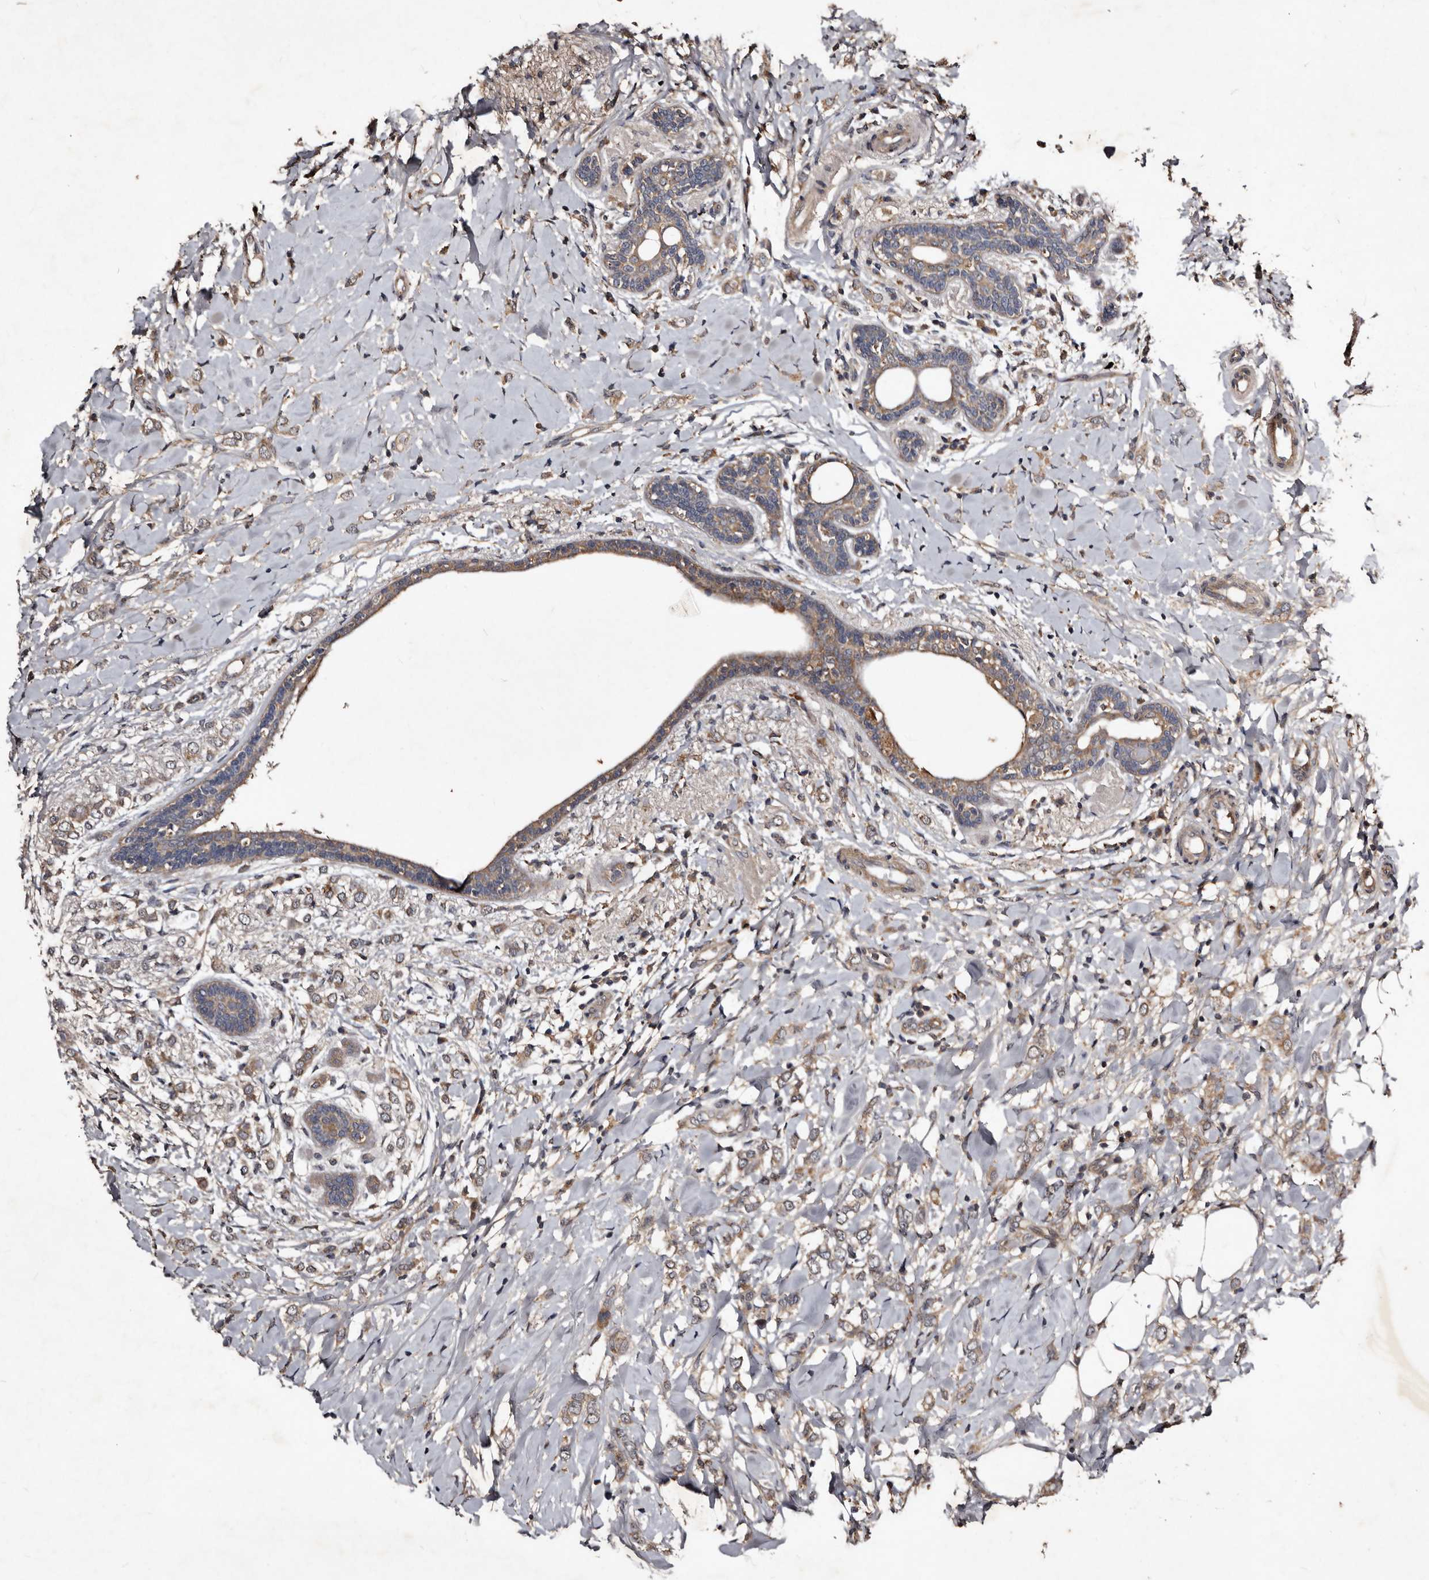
{"staining": {"intensity": "weak", "quantity": ">75%", "location": "cytoplasmic/membranous"}, "tissue": "breast cancer", "cell_type": "Tumor cells", "image_type": "cancer", "snomed": [{"axis": "morphology", "description": "Normal tissue, NOS"}, {"axis": "morphology", "description": "Lobular carcinoma"}, {"axis": "topography", "description": "Breast"}], "caption": "This histopathology image reveals breast cancer stained with IHC to label a protein in brown. The cytoplasmic/membranous of tumor cells show weak positivity for the protein. Nuclei are counter-stained blue.", "gene": "MKRN3", "patient": {"sex": "female", "age": 47}}